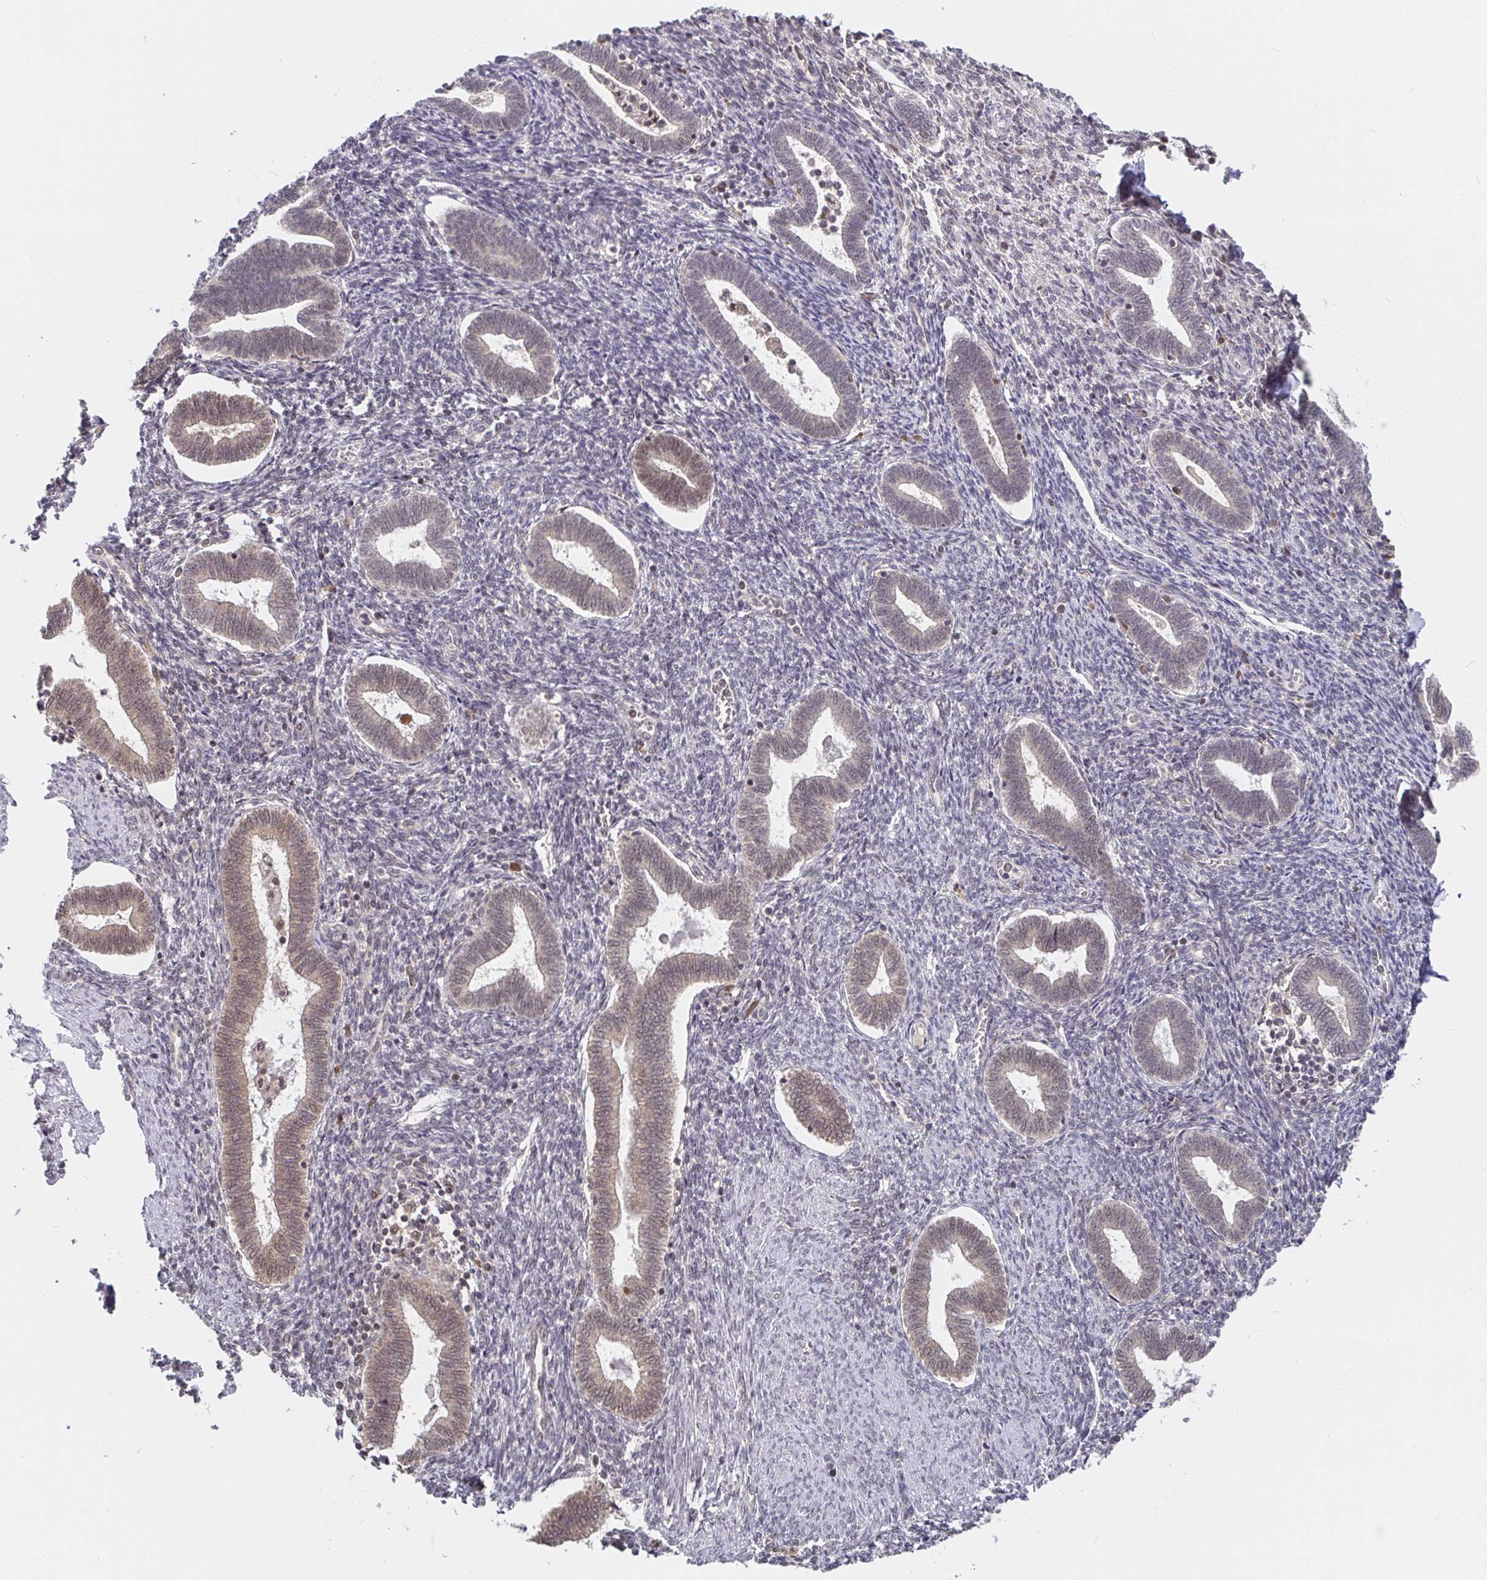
{"staining": {"intensity": "moderate", "quantity": "25%-75%", "location": "cytoplasmic/membranous"}, "tissue": "endometrium", "cell_type": "Cells in endometrial stroma", "image_type": "normal", "snomed": [{"axis": "morphology", "description": "Normal tissue, NOS"}, {"axis": "topography", "description": "Endometrium"}], "caption": "Protein expression analysis of unremarkable human endometrium reveals moderate cytoplasmic/membranous positivity in about 25%-75% of cells in endometrial stroma.", "gene": "ALG1L2", "patient": {"sex": "female", "age": 42}}